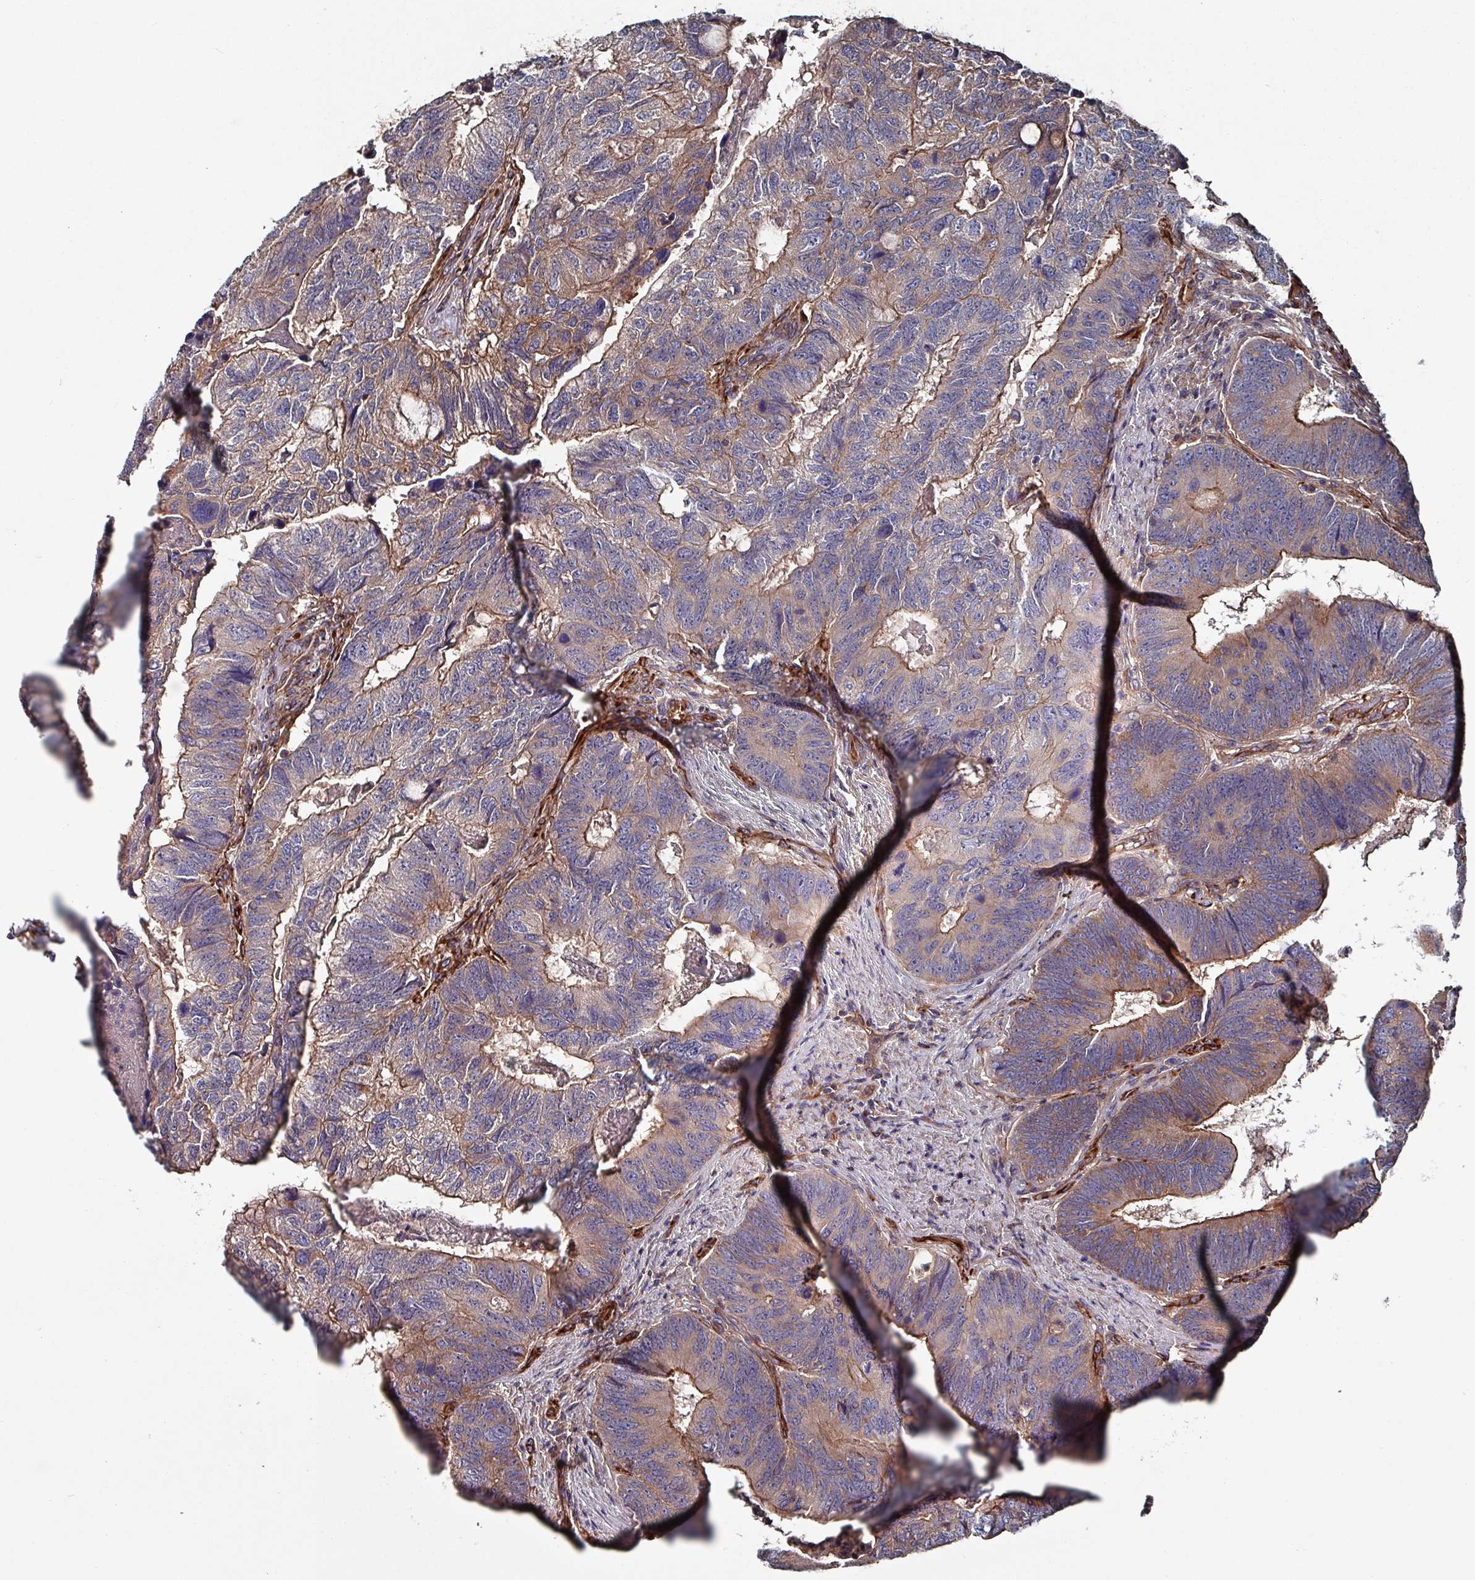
{"staining": {"intensity": "moderate", "quantity": "<25%", "location": "cytoplasmic/membranous"}, "tissue": "colorectal cancer", "cell_type": "Tumor cells", "image_type": "cancer", "snomed": [{"axis": "morphology", "description": "Adenocarcinoma, NOS"}, {"axis": "topography", "description": "Colon"}], "caption": "DAB immunohistochemical staining of human adenocarcinoma (colorectal) exhibits moderate cytoplasmic/membranous protein expression in about <25% of tumor cells. The protein is stained brown, and the nuclei are stained in blue (DAB IHC with brightfield microscopy, high magnification).", "gene": "ANO10", "patient": {"sex": "female", "age": 67}}